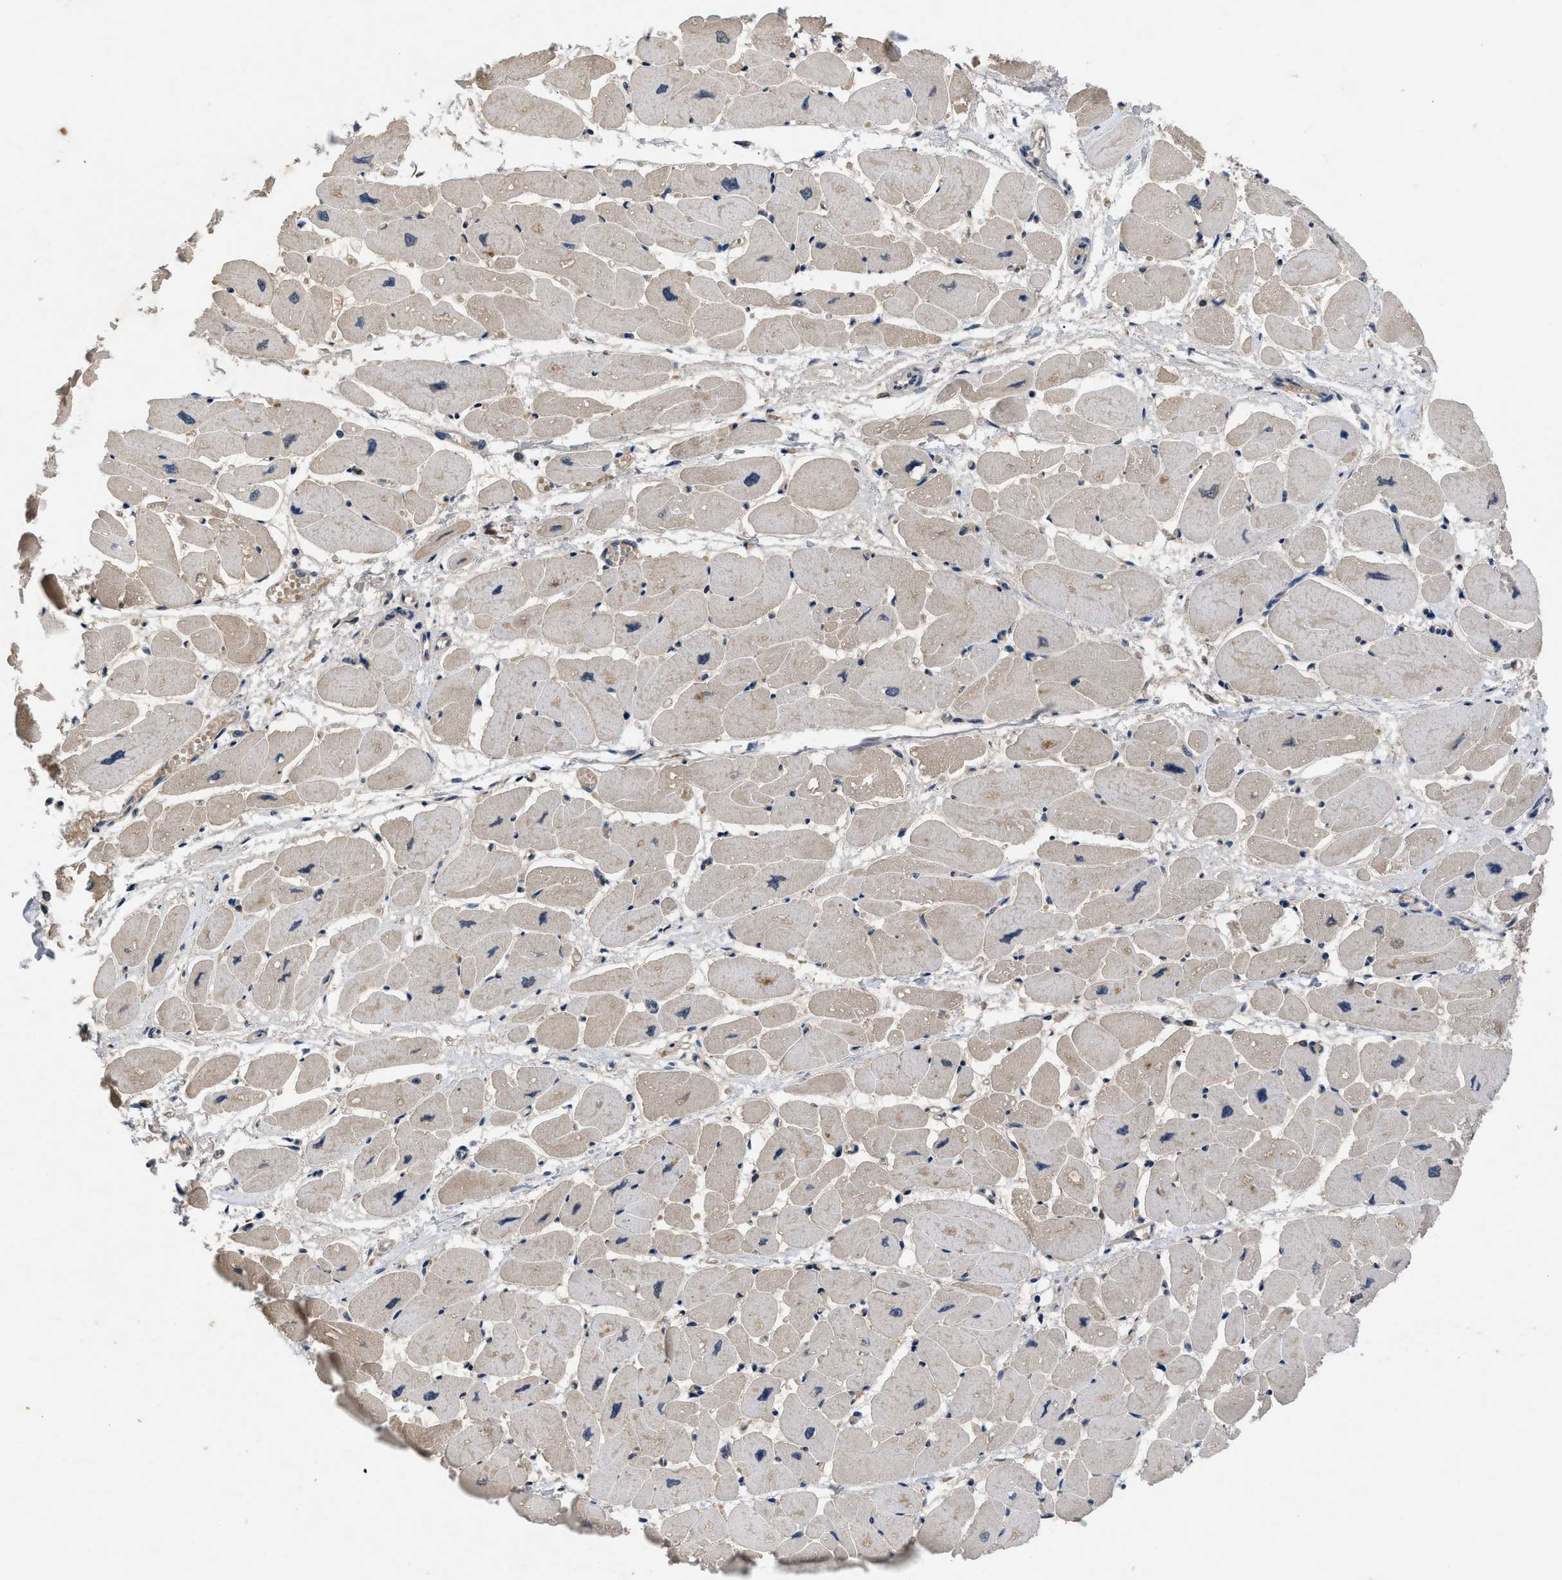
{"staining": {"intensity": "moderate", "quantity": ">75%", "location": "cytoplasmic/membranous"}, "tissue": "heart muscle", "cell_type": "Cardiomyocytes", "image_type": "normal", "snomed": [{"axis": "morphology", "description": "Normal tissue, NOS"}, {"axis": "topography", "description": "Heart"}], "caption": "Immunohistochemical staining of benign heart muscle exhibits medium levels of moderate cytoplasmic/membranous staining in about >75% of cardiomyocytes. The staining was performed using DAB (3,3'-diaminobenzidine) to visualize the protein expression in brown, while the nuclei were stained in blue with hematoxylin (Magnification: 20x).", "gene": "VPS4A", "patient": {"sex": "female", "age": 54}}